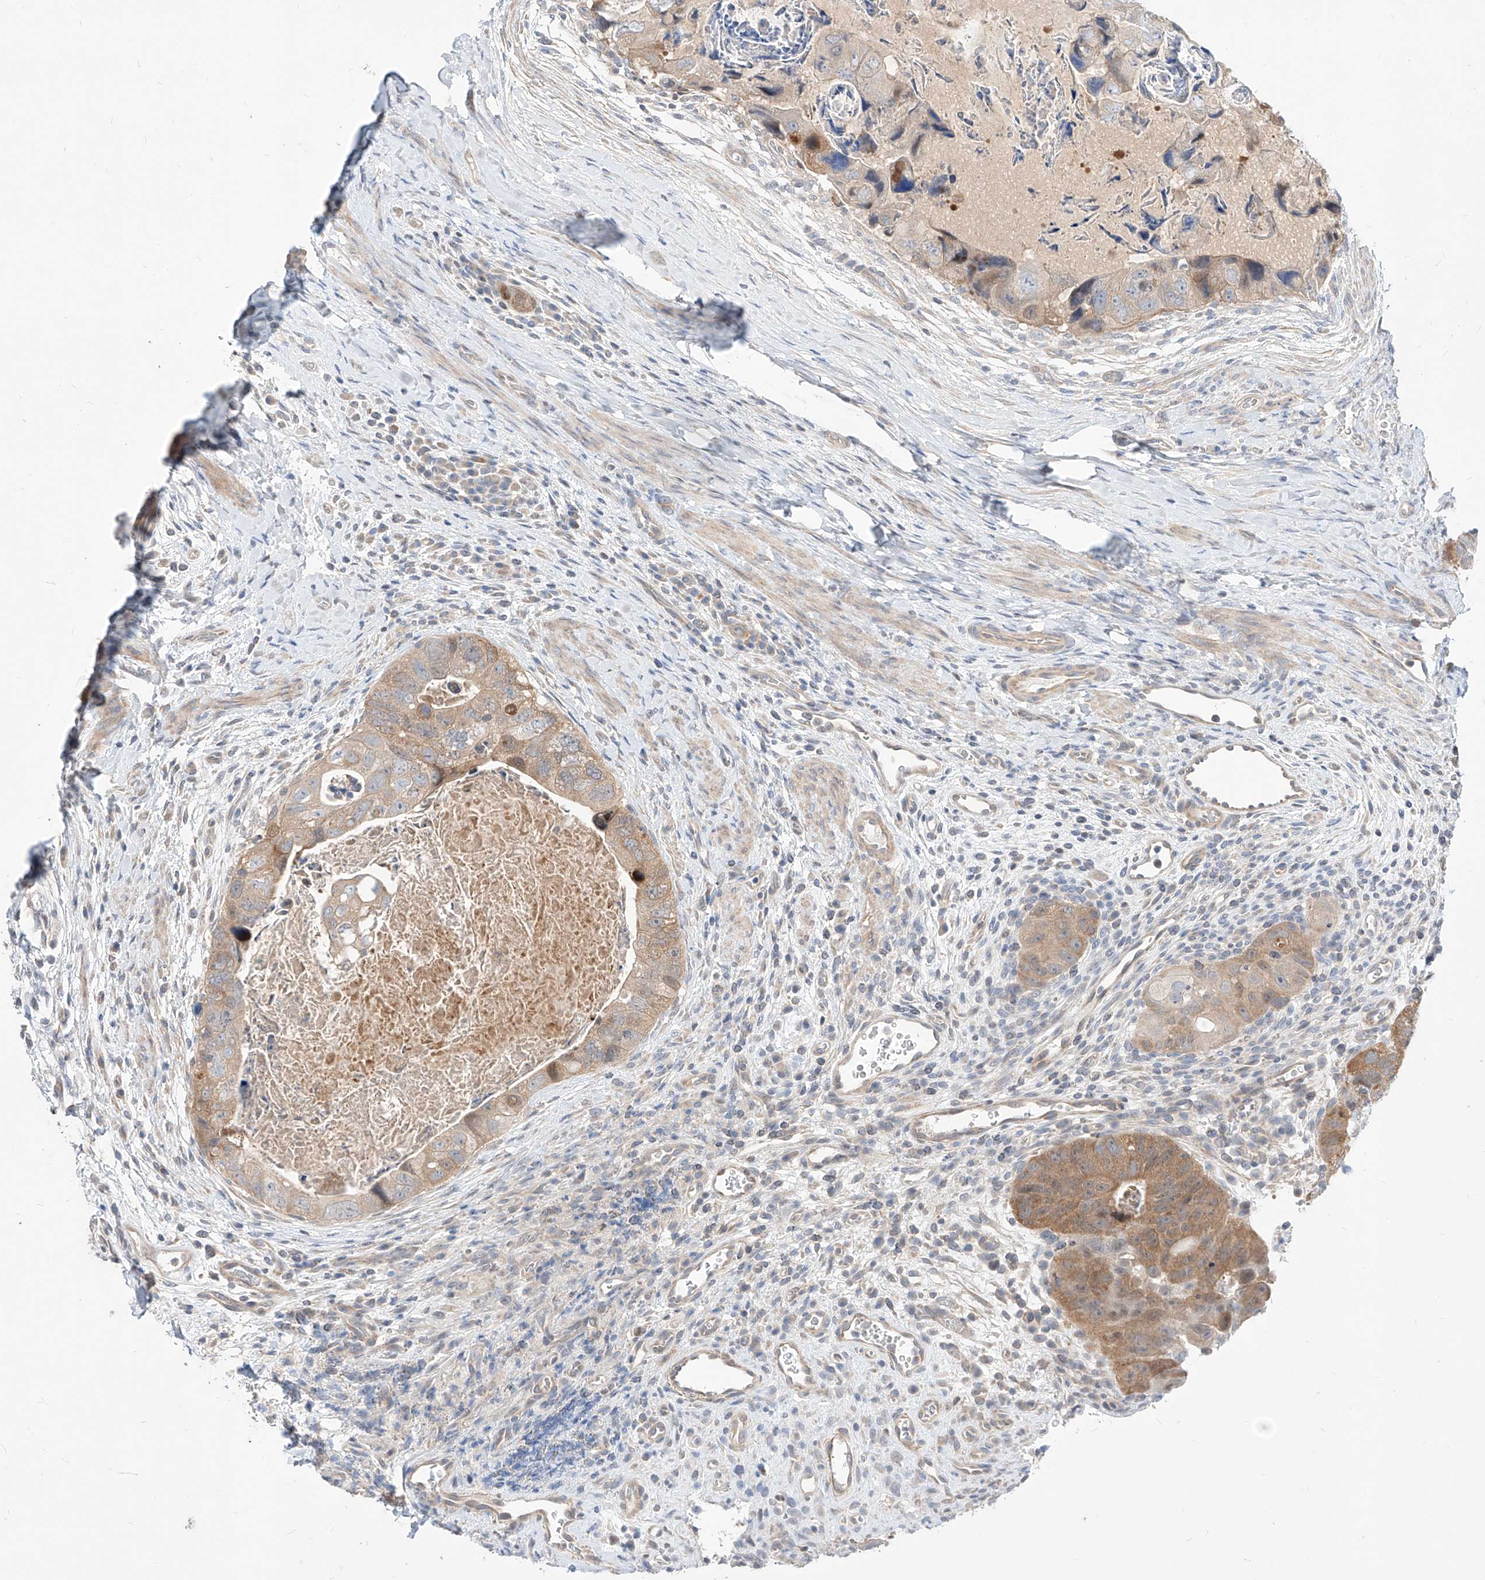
{"staining": {"intensity": "moderate", "quantity": "25%-75%", "location": "cytoplasmic/membranous"}, "tissue": "colorectal cancer", "cell_type": "Tumor cells", "image_type": "cancer", "snomed": [{"axis": "morphology", "description": "Adenocarcinoma, NOS"}, {"axis": "topography", "description": "Rectum"}], "caption": "There is medium levels of moderate cytoplasmic/membranous expression in tumor cells of colorectal cancer (adenocarcinoma), as demonstrated by immunohistochemical staining (brown color).", "gene": "TSNAX", "patient": {"sex": "male", "age": 59}}